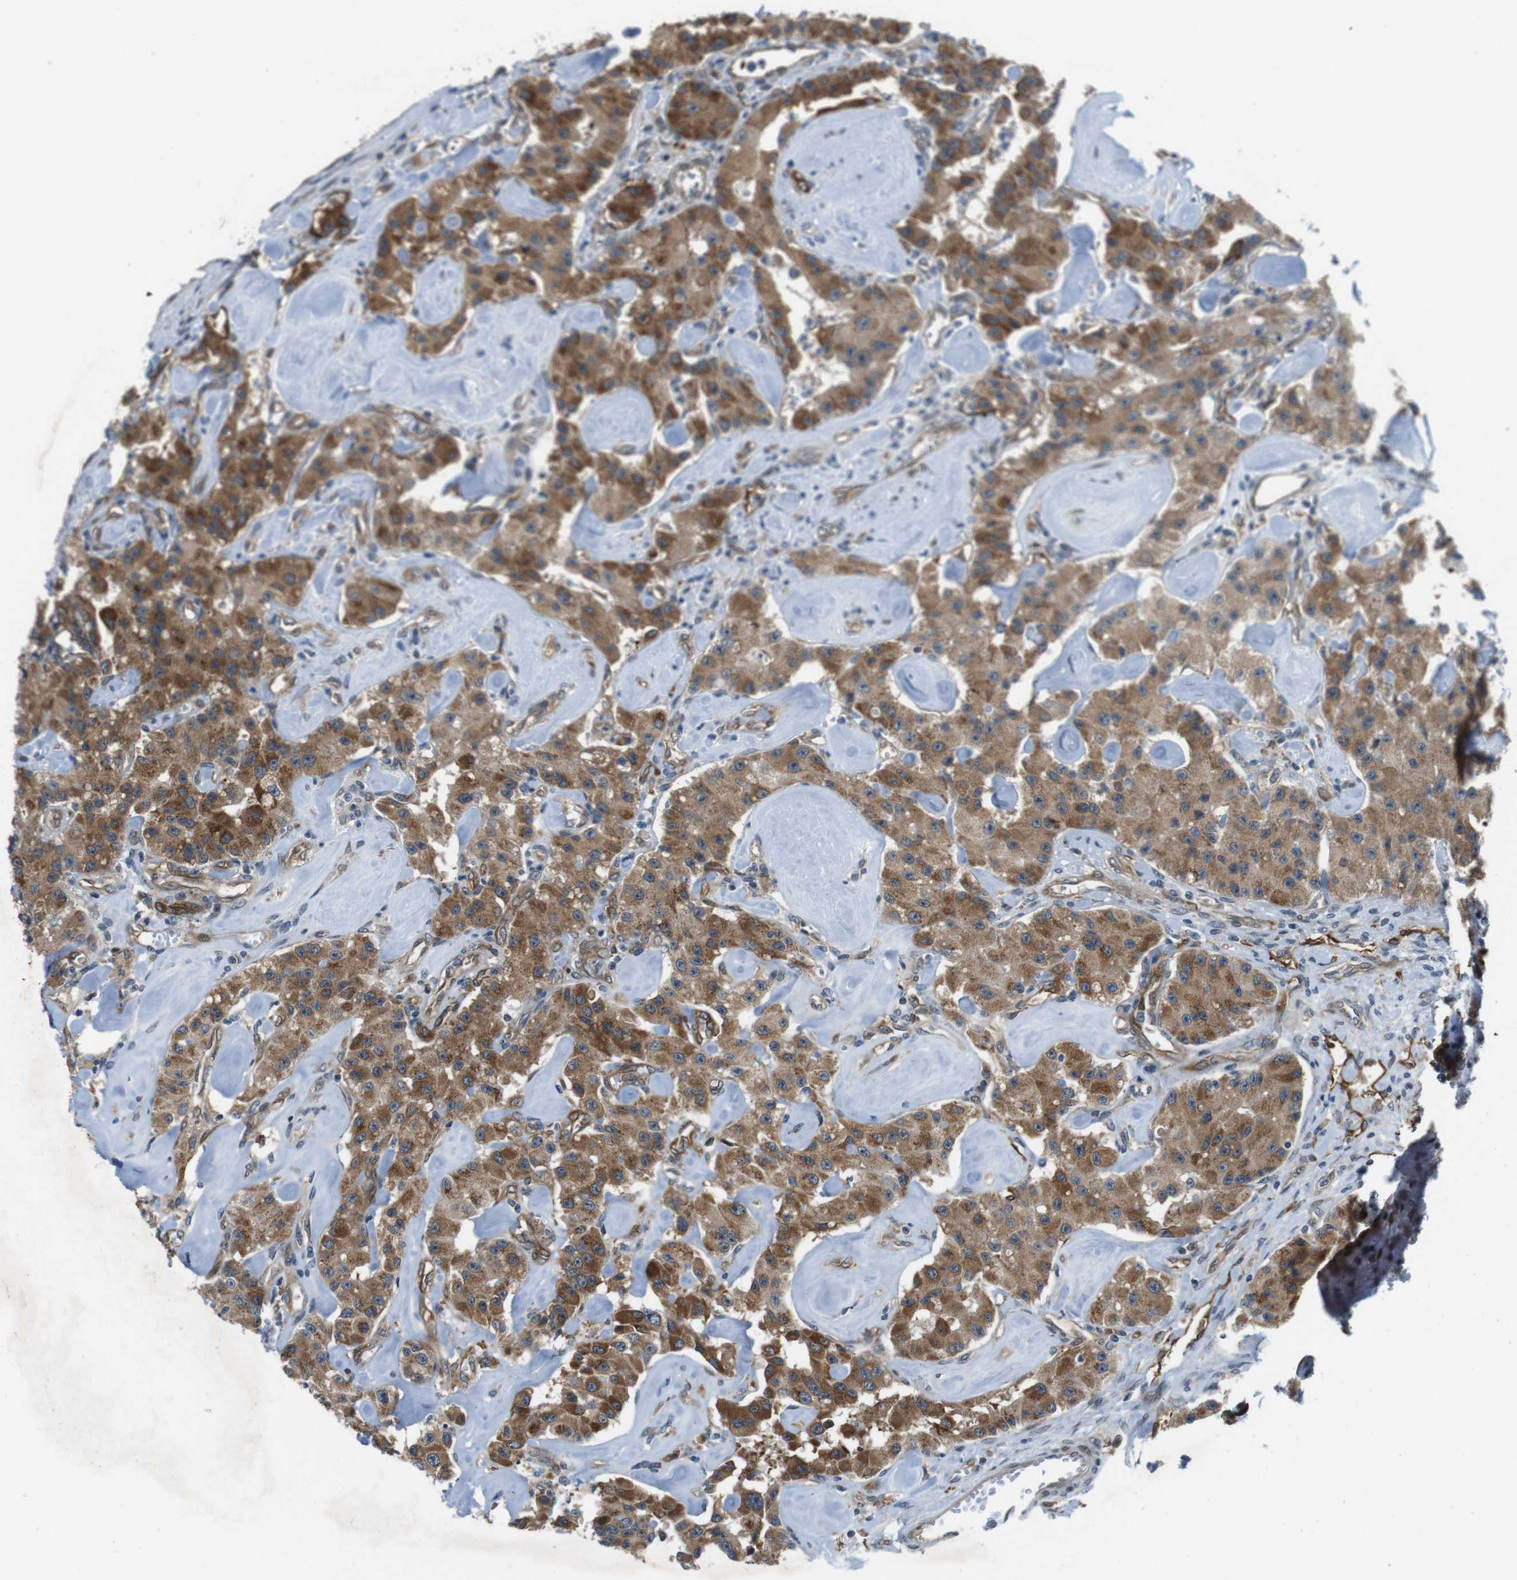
{"staining": {"intensity": "moderate", "quantity": ">75%", "location": "cytoplasmic/membranous"}, "tissue": "carcinoid", "cell_type": "Tumor cells", "image_type": "cancer", "snomed": [{"axis": "morphology", "description": "Carcinoid, malignant, NOS"}, {"axis": "topography", "description": "Pancreas"}], "caption": "Immunohistochemistry micrograph of neoplastic tissue: carcinoid stained using IHC displays medium levels of moderate protein expression localized specifically in the cytoplasmic/membranous of tumor cells, appearing as a cytoplasmic/membranous brown color.", "gene": "PALD1", "patient": {"sex": "male", "age": 41}}